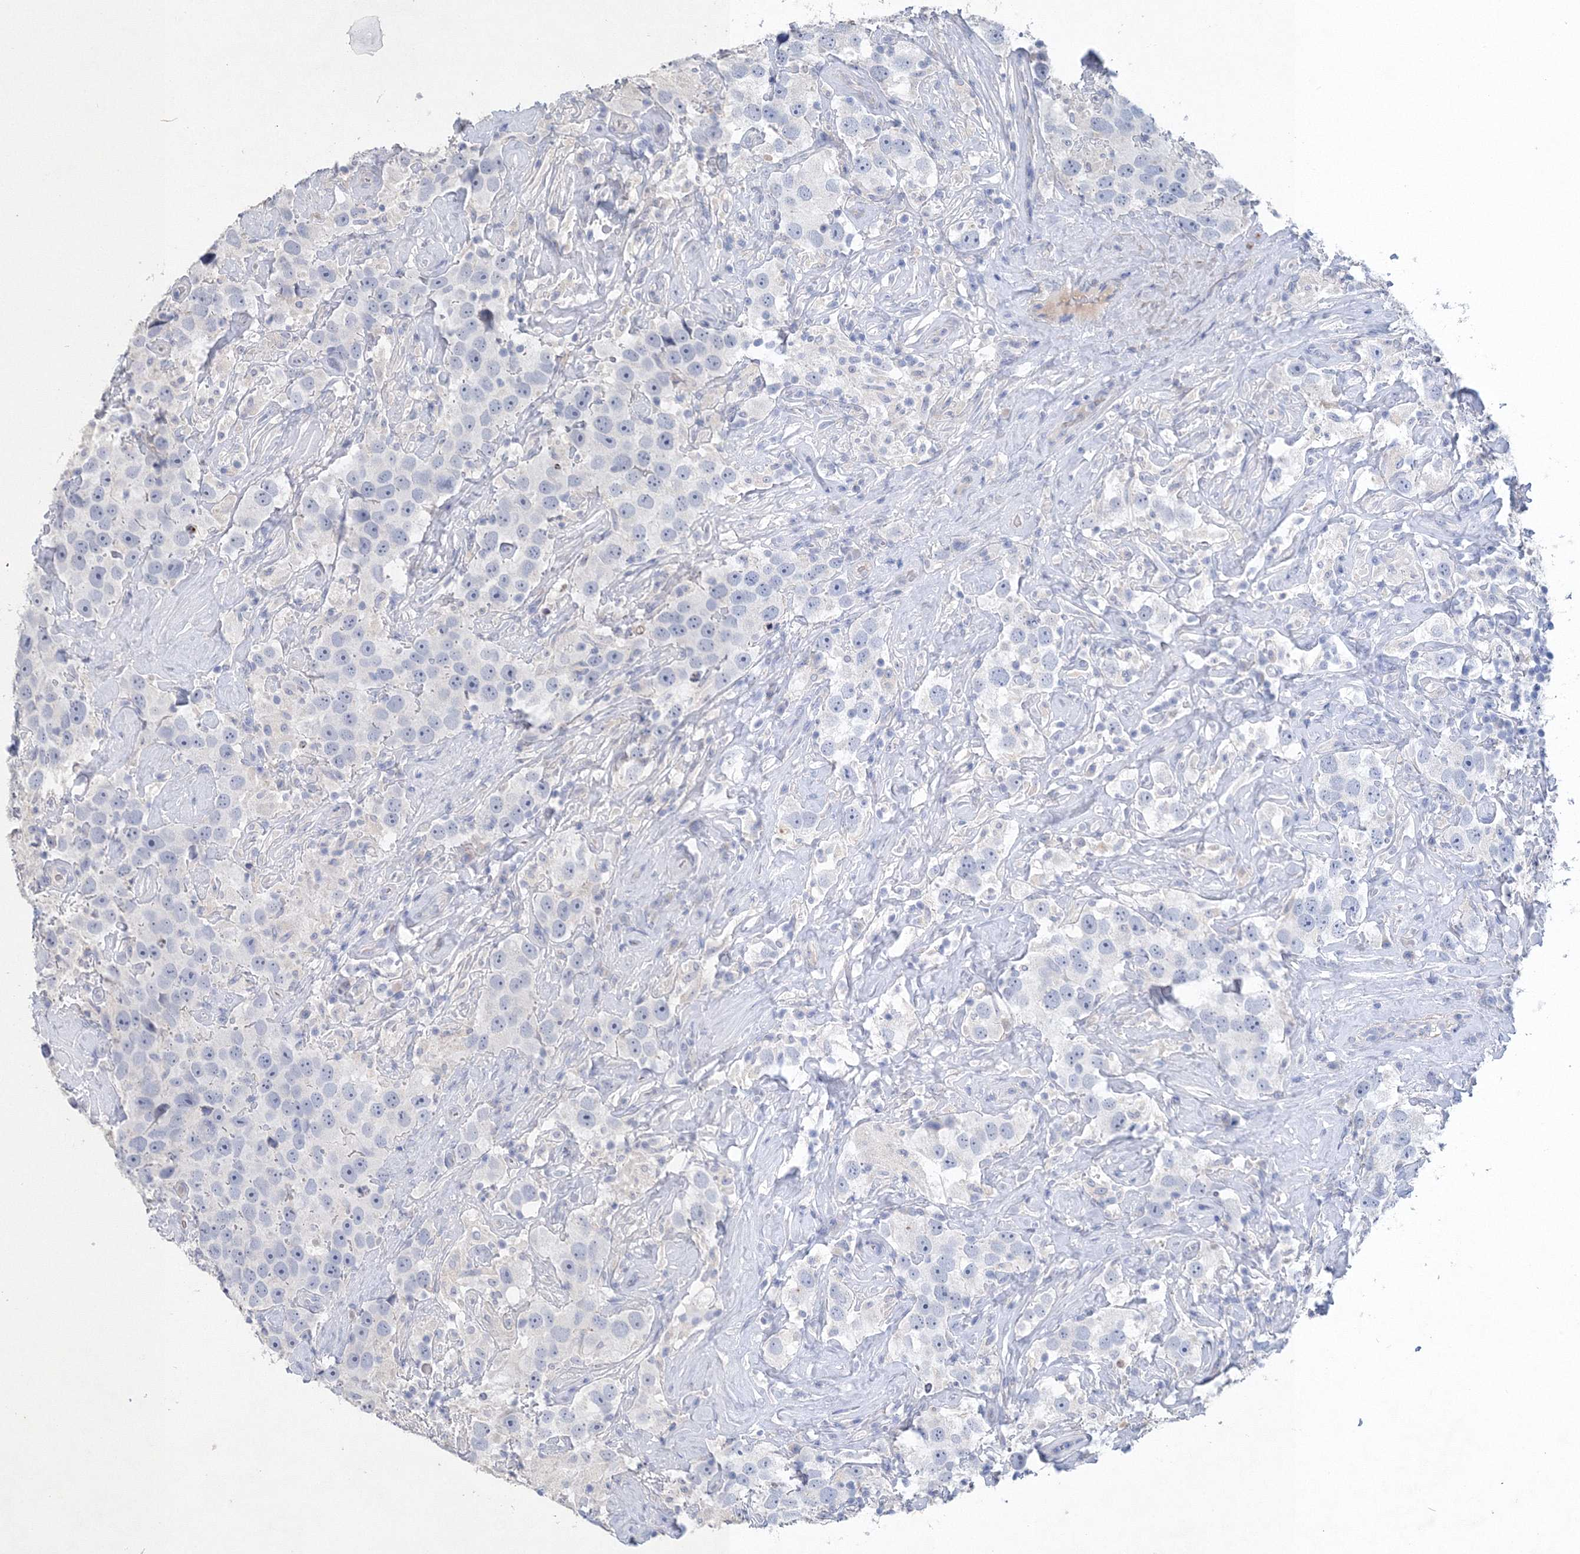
{"staining": {"intensity": "negative", "quantity": "none", "location": "none"}, "tissue": "testis cancer", "cell_type": "Tumor cells", "image_type": "cancer", "snomed": [{"axis": "morphology", "description": "Seminoma, NOS"}, {"axis": "topography", "description": "Testis"}], "caption": "A histopathology image of testis seminoma stained for a protein demonstrates no brown staining in tumor cells.", "gene": "OSBPL6", "patient": {"sex": "male", "age": 49}}